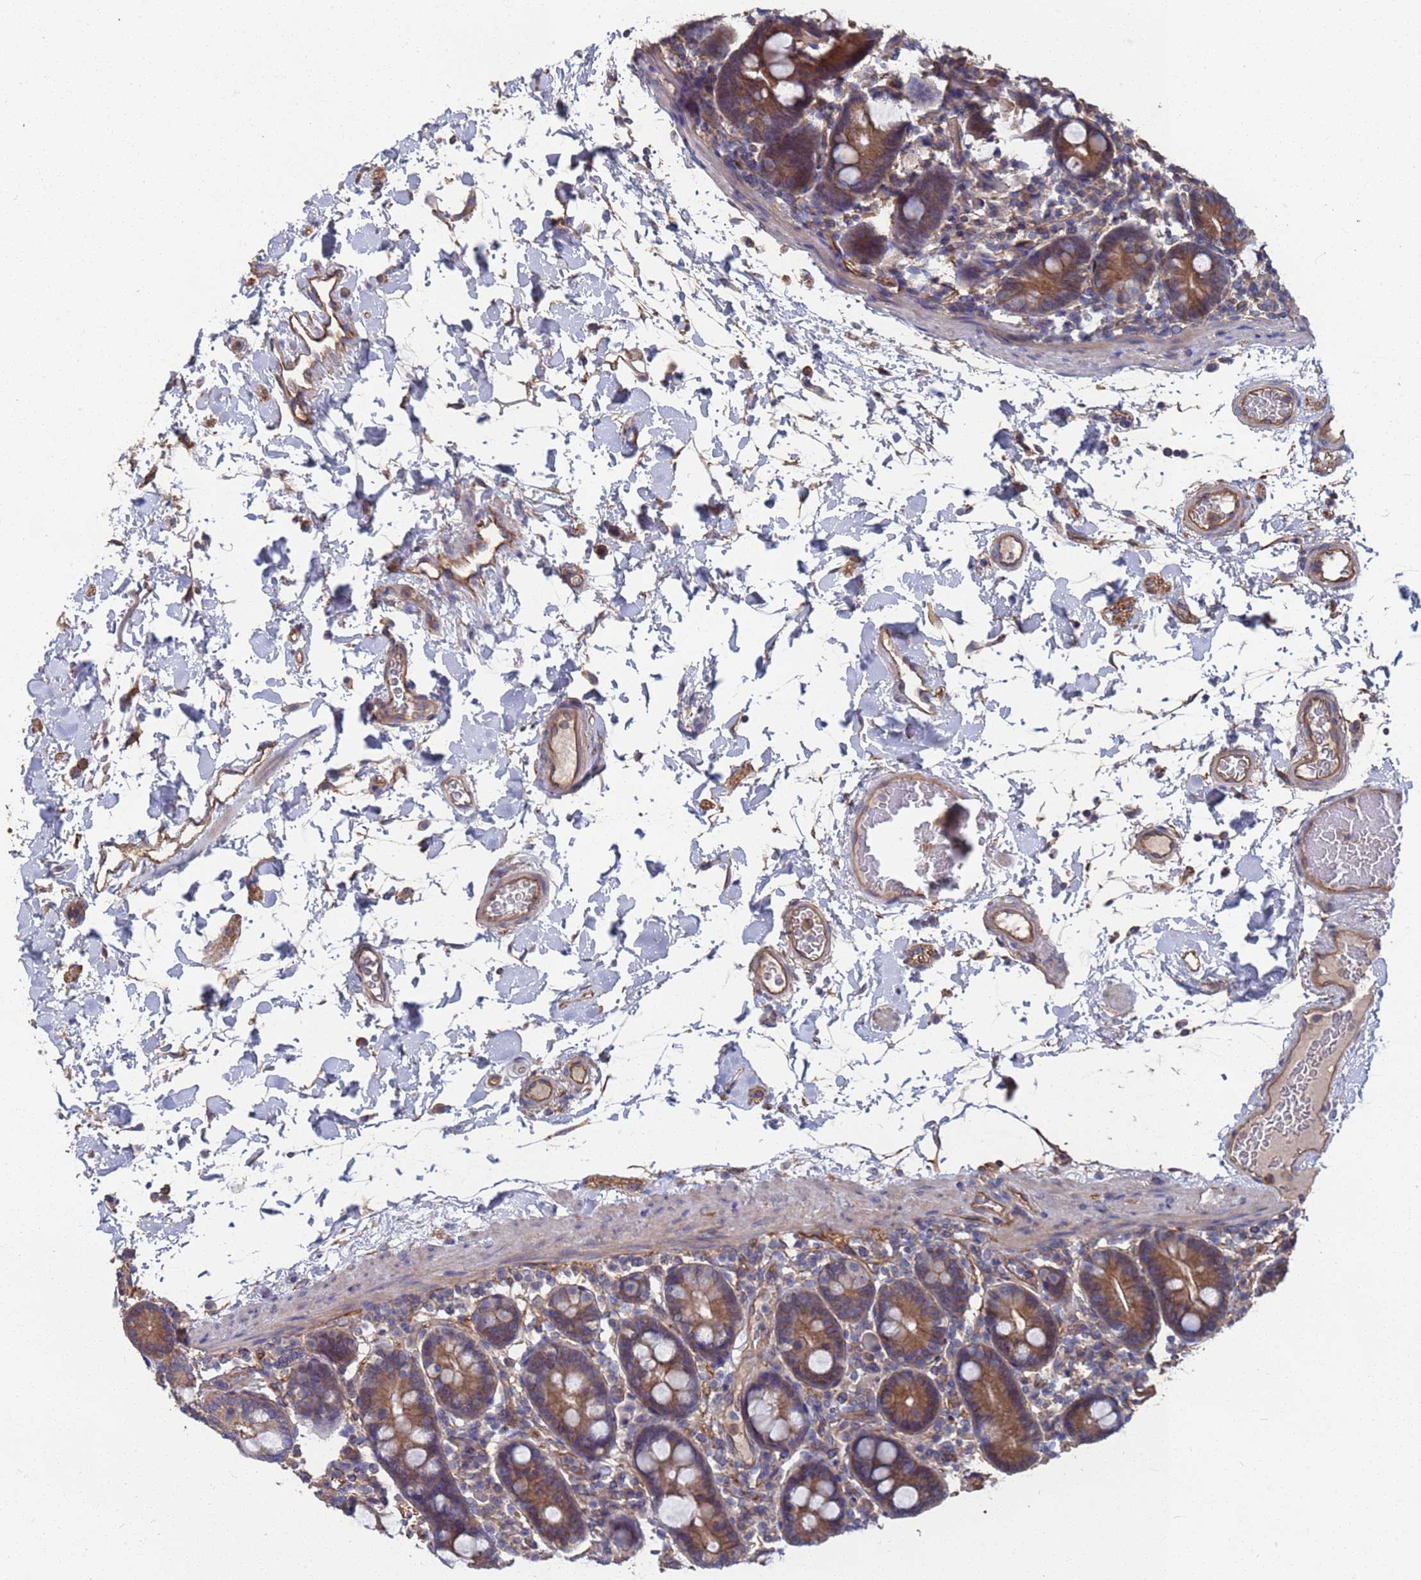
{"staining": {"intensity": "moderate", "quantity": ">75%", "location": "cytoplasmic/membranous"}, "tissue": "duodenum", "cell_type": "Glandular cells", "image_type": "normal", "snomed": [{"axis": "morphology", "description": "Normal tissue, NOS"}, {"axis": "topography", "description": "Duodenum"}], "caption": "Glandular cells demonstrate medium levels of moderate cytoplasmic/membranous expression in approximately >75% of cells in unremarkable duodenum.", "gene": "NDUFAF6", "patient": {"sex": "male", "age": 55}}